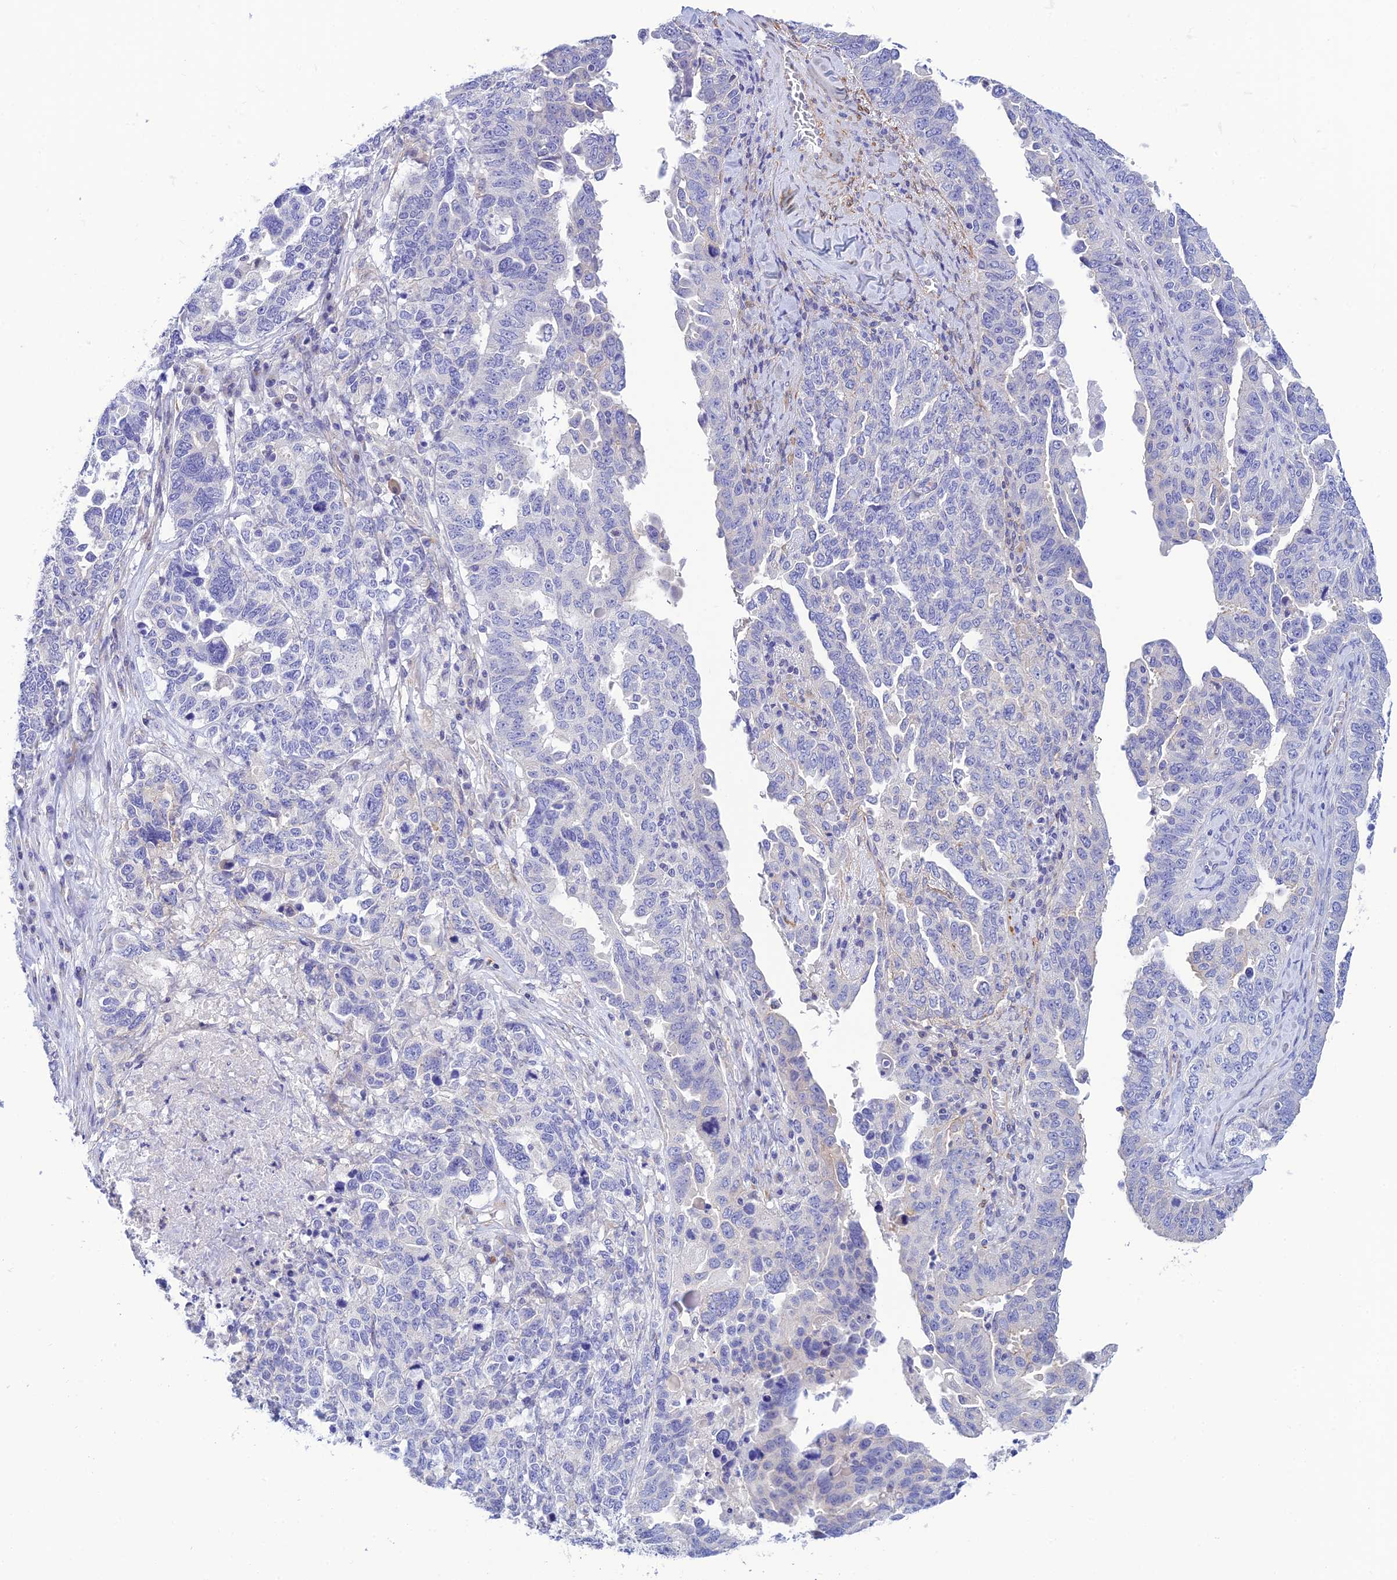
{"staining": {"intensity": "negative", "quantity": "none", "location": "none"}, "tissue": "ovarian cancer", "cell_type": "Tumor cells", "image_type": "cancer", "snomed": [{"axis": "morphology", "description": "Carcinoma, endometroid"}, {"axis": "topography", "description": "Ovary"}], "caption": "Ovarian cancer (endometroid carcinoma) was stained to show a protein in brown. There is no significant positivity in tumor cells. Brightfield microscopy of immunohistochemistry stained with DAB (brown) and hematoxylin (blue), captured at high magnification.", "gene": "ZDHHC16", "patient": {"sex": "female", "age": 62}}